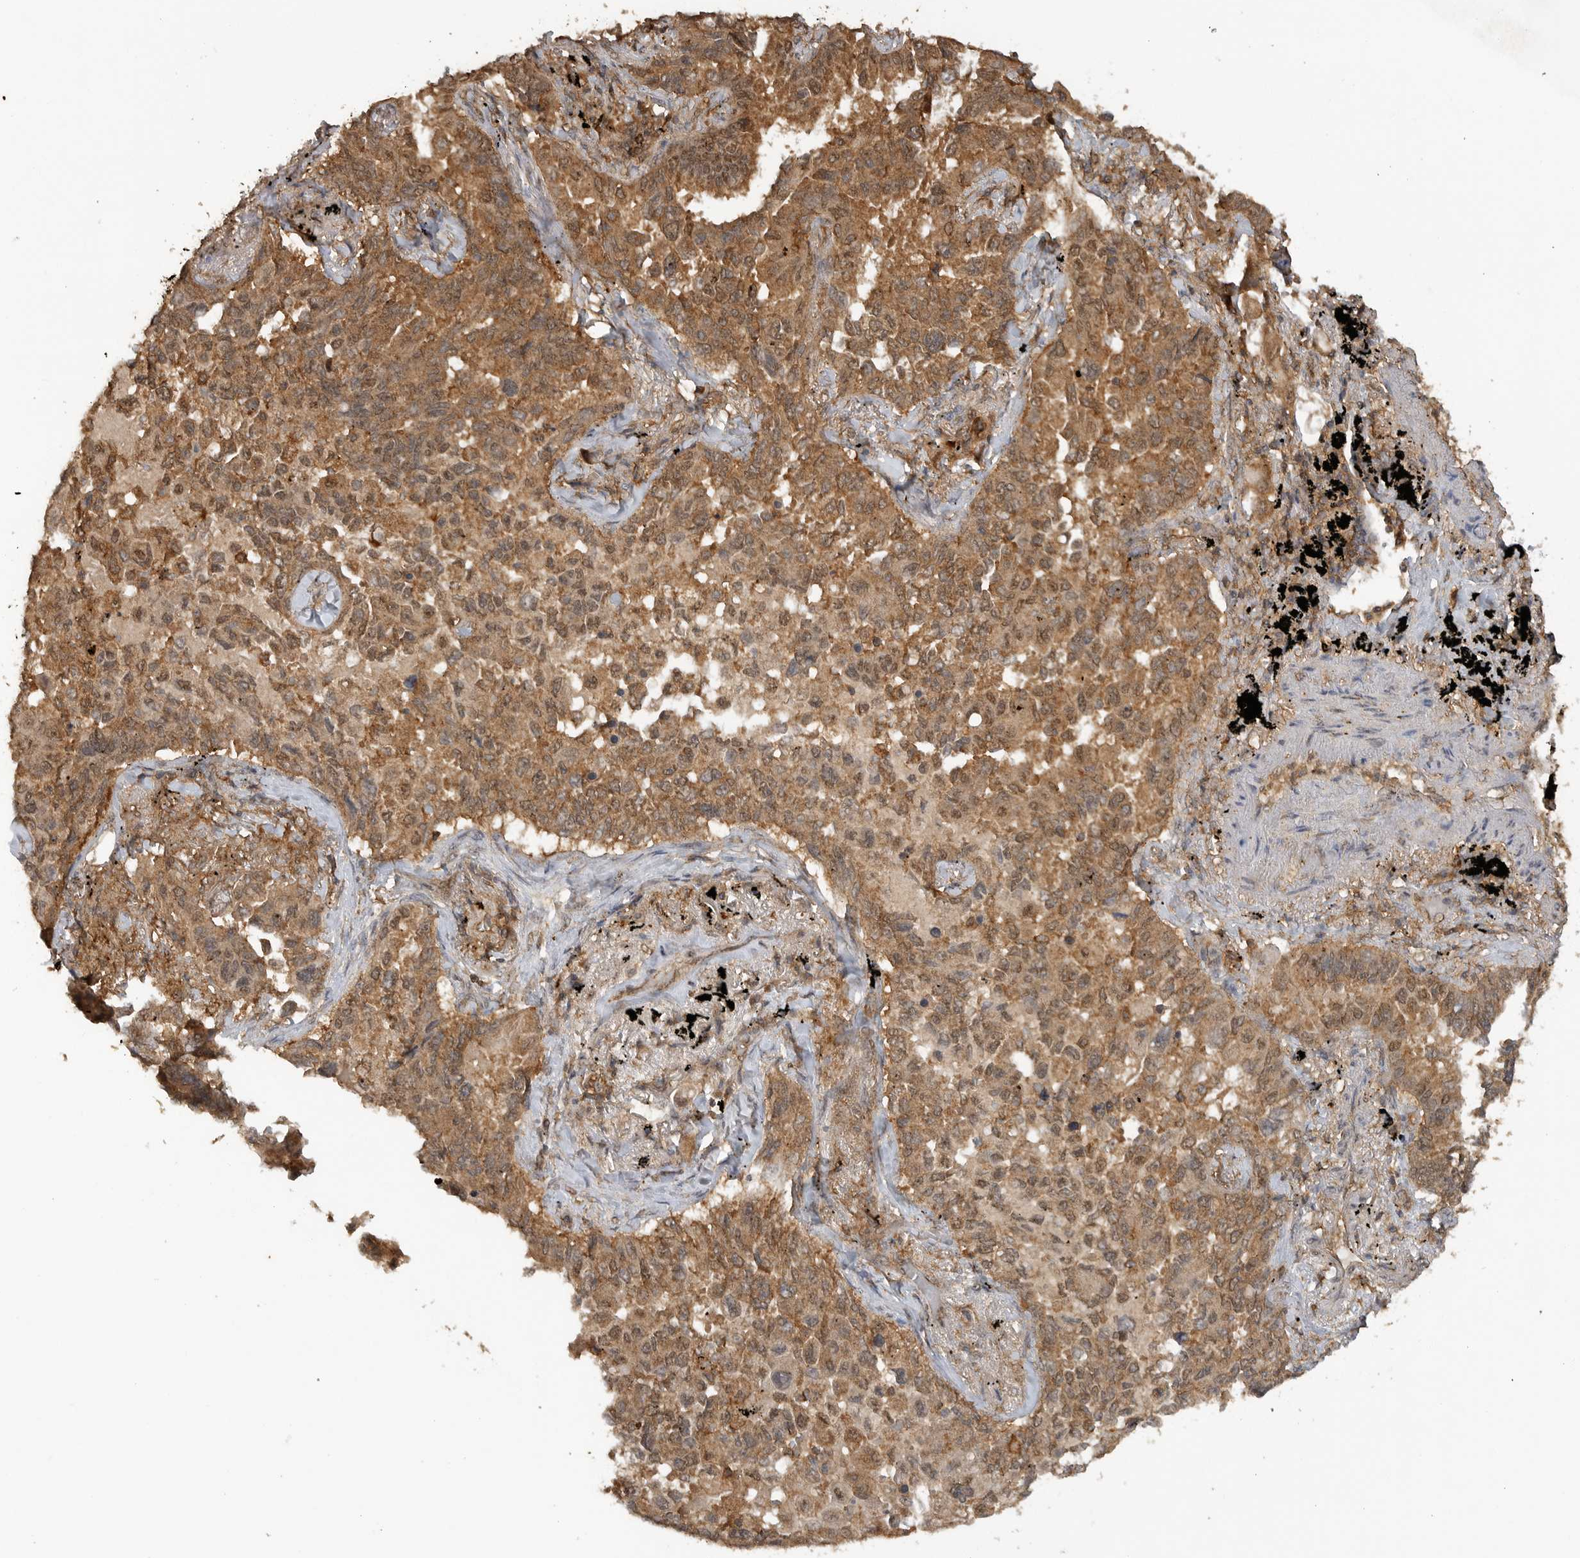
{"staining": {"intensity": "moderate", "quantity": ">75%", "location": "cytoplasmic/membranous"}, "tissue": "lung cancer", "cell_type": "Tumor cells", "image_type": "cancer", "snomed": [{"axis": "morphology", "description": "Adenocarcinoma, NOS"}, {"axis": "topography", "description": "Lung"}], "caption": "Immunohistochemistry (IHC) image of human lung cancer stained for a protein (brown), which demonstrates medium levels of moderate cytoplasmic/membranous expression in approximately >75% of tumor cells.", "gene": "ICOSLG", "patient": {"sex": "female", "age": 67}}